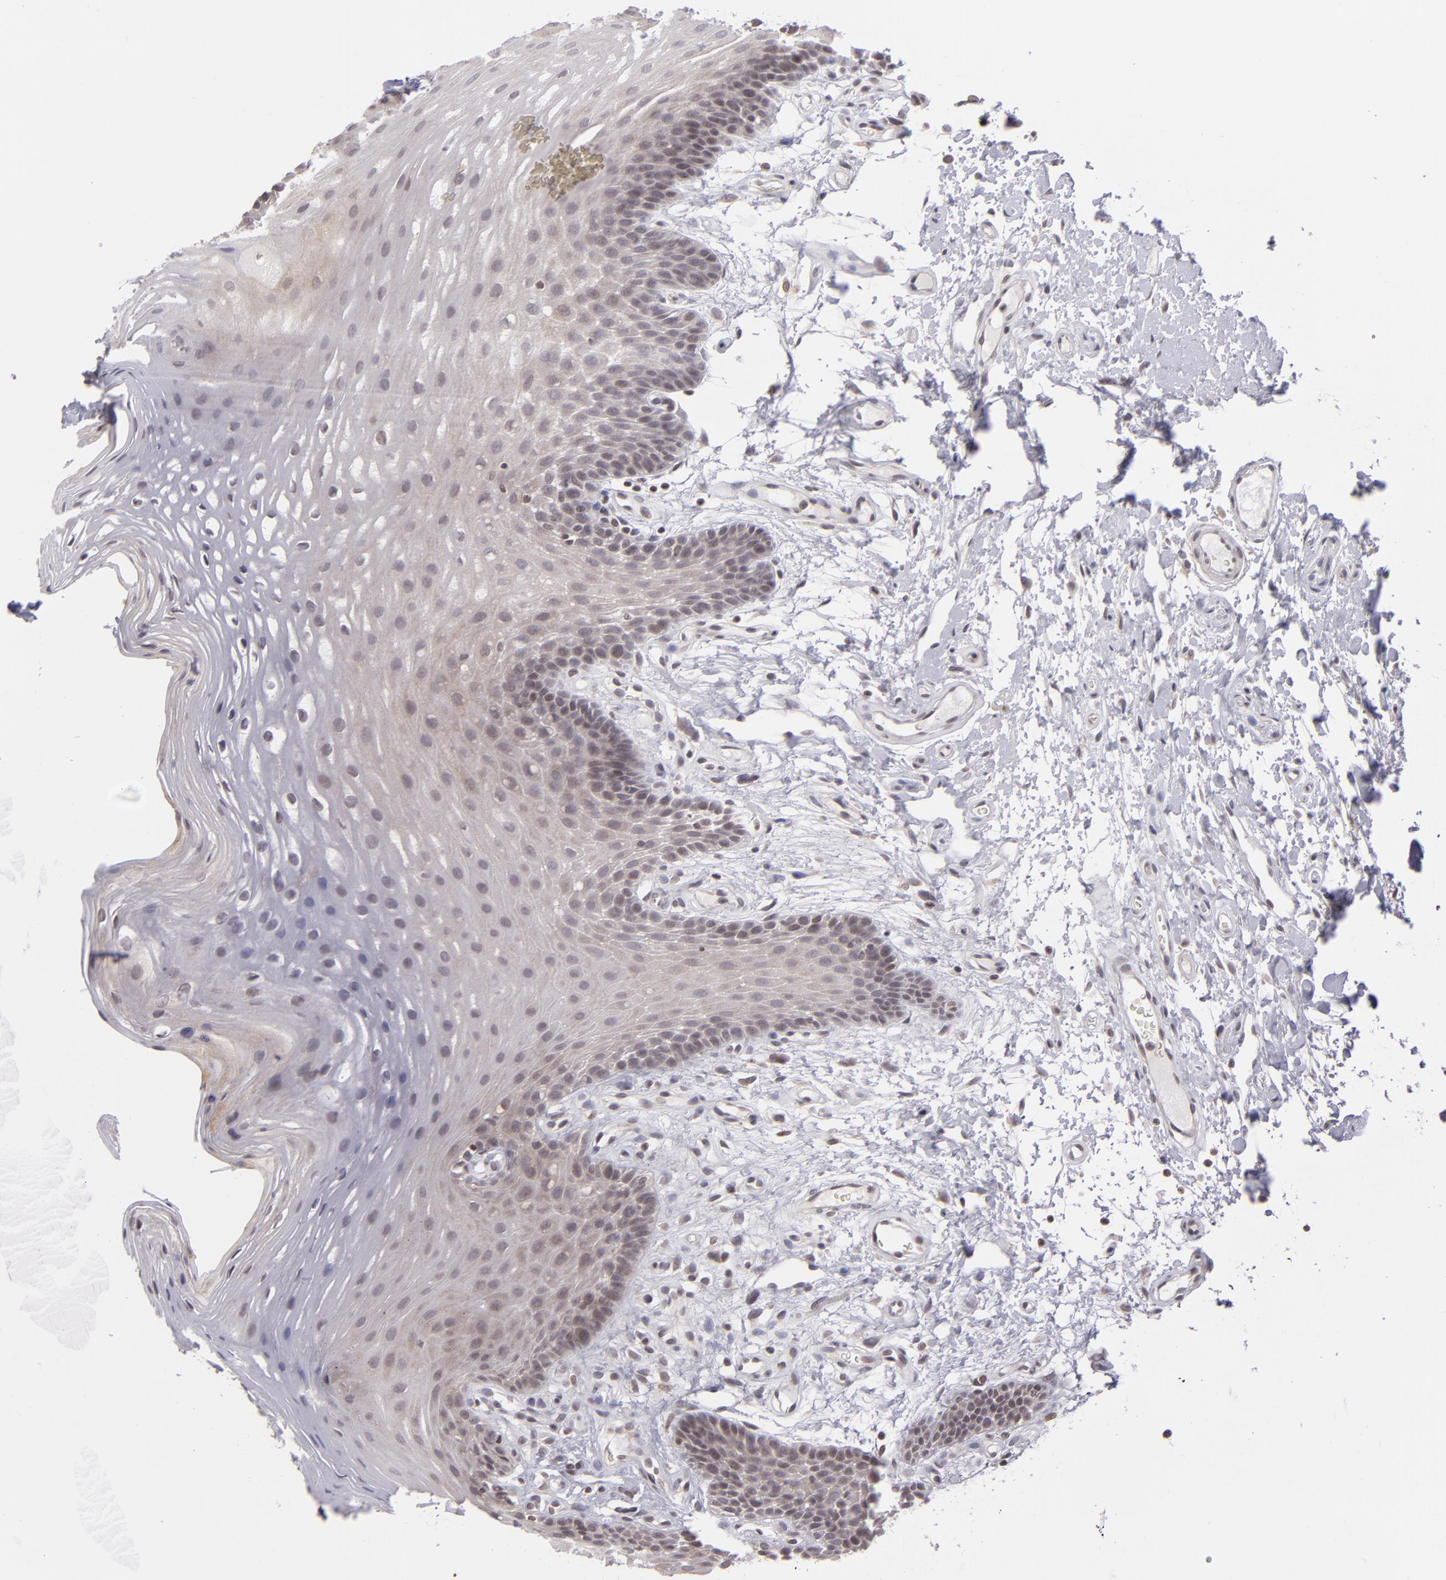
{"staining": {"intensity": "negative", "quantity": "none", "location": "none"}, "tissue": "oral mucosa", "cell_type": "Squamous epithelial cells", "image_type": "normal", "snomed": [{"axis": "morphology", "description": "Normal tissue, NOS"}, {"axis": "topography", "description": "Oral tissue"}], "caption": "Oral mucosa was stained to show a protein in brown. There is no significant staining in squamous epithelial cells. Brightfield microscopy of immunohistochemistry (IHC) stained with DAB (brown) and hematoxylin (blue), captured at high magnification.", "gene": "AKAP6", "patient": {"sex": "male", "age": 62}}